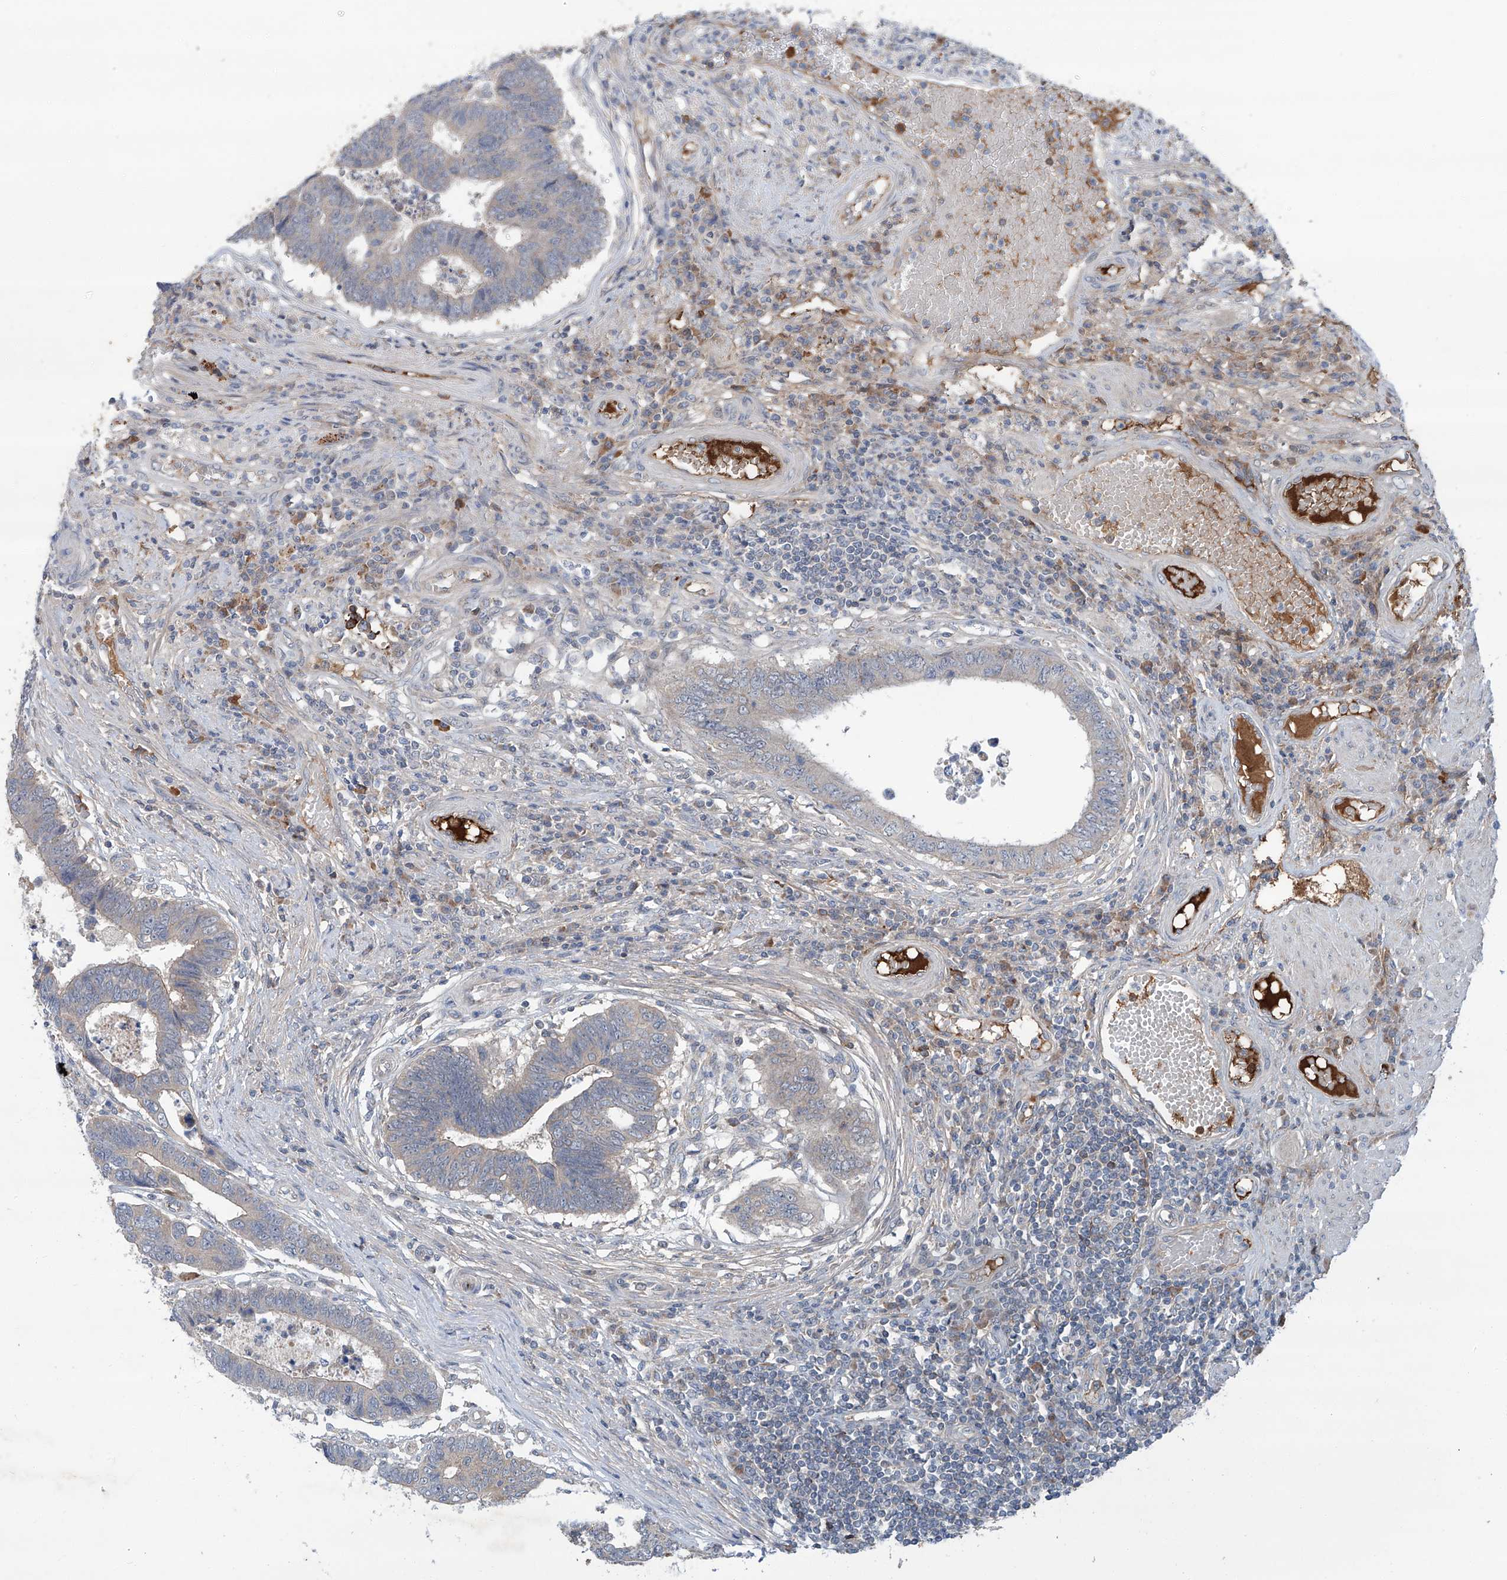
{"staining": {"intensity": "moderate", "quantity": "25%-75%", "location": "cytoplasmic/membranous"}, "tissue": "colorectal cancer", "cell_type": "Tumor cells", "image_type": "cancer", "snomed": [{"axis": "morphology", "description": "Adenocarcinoma, NOS"}, {"axis": "topography", "description": "Rectum"}], "caption": "Tumor cells reveal medium levels of moderate cytoplasmic/membranous positivity in approximately 25%-75% of cells in colorectal cancer.", "gene": "SIX4", "patient": {"sex": "male", "age": 84}}